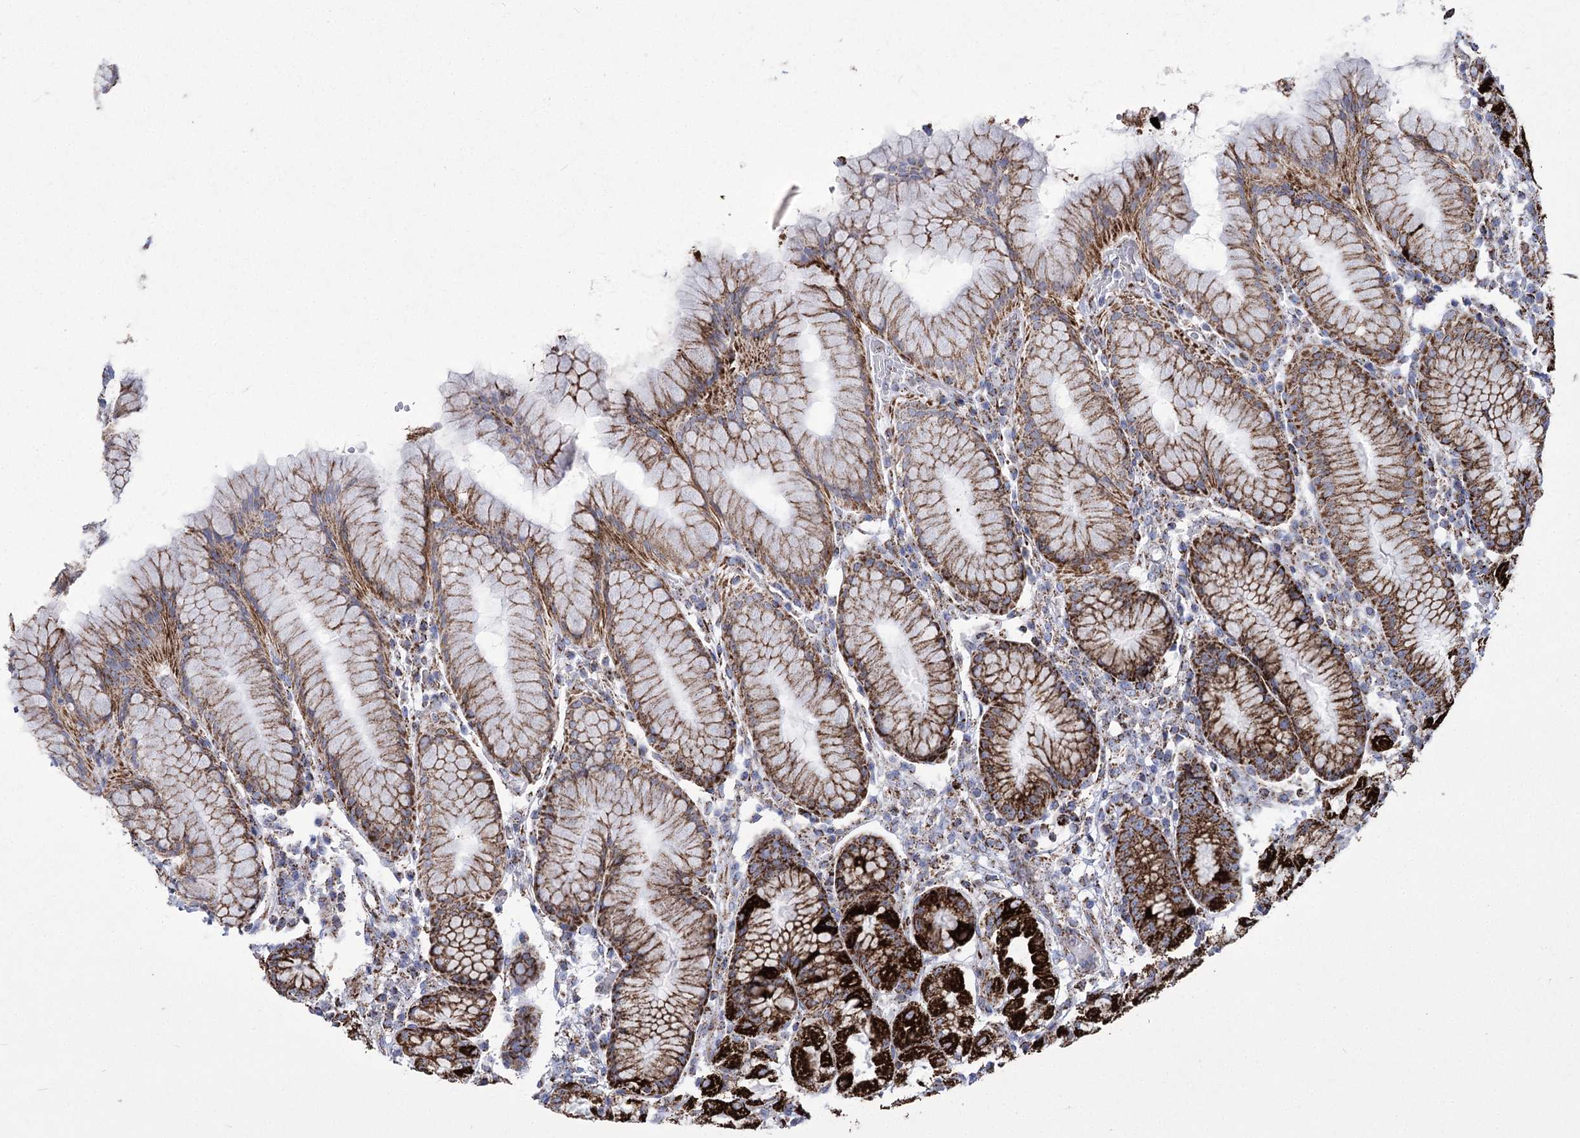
{"staining": {"intensity": "strong", "quantity": ">75%", "location": "cytoplasmic/membranous"}, "tissue": "stomach", "cell_type": "Glandular cells", "image_type": "normal", "snomed": [{"axis": "morphology", "description": "Normal tissue, NOS"}, {"axis": "topography", "description": "Stomach, lower"}], "caption": "Protein positivity by immunohistochemistry shows strong cytoplasmic/membranous staining in approximately >75% of glandular cells in benign stomach.", "gene": "PDHB", "patient": {"sex": "female", "age": 56}}